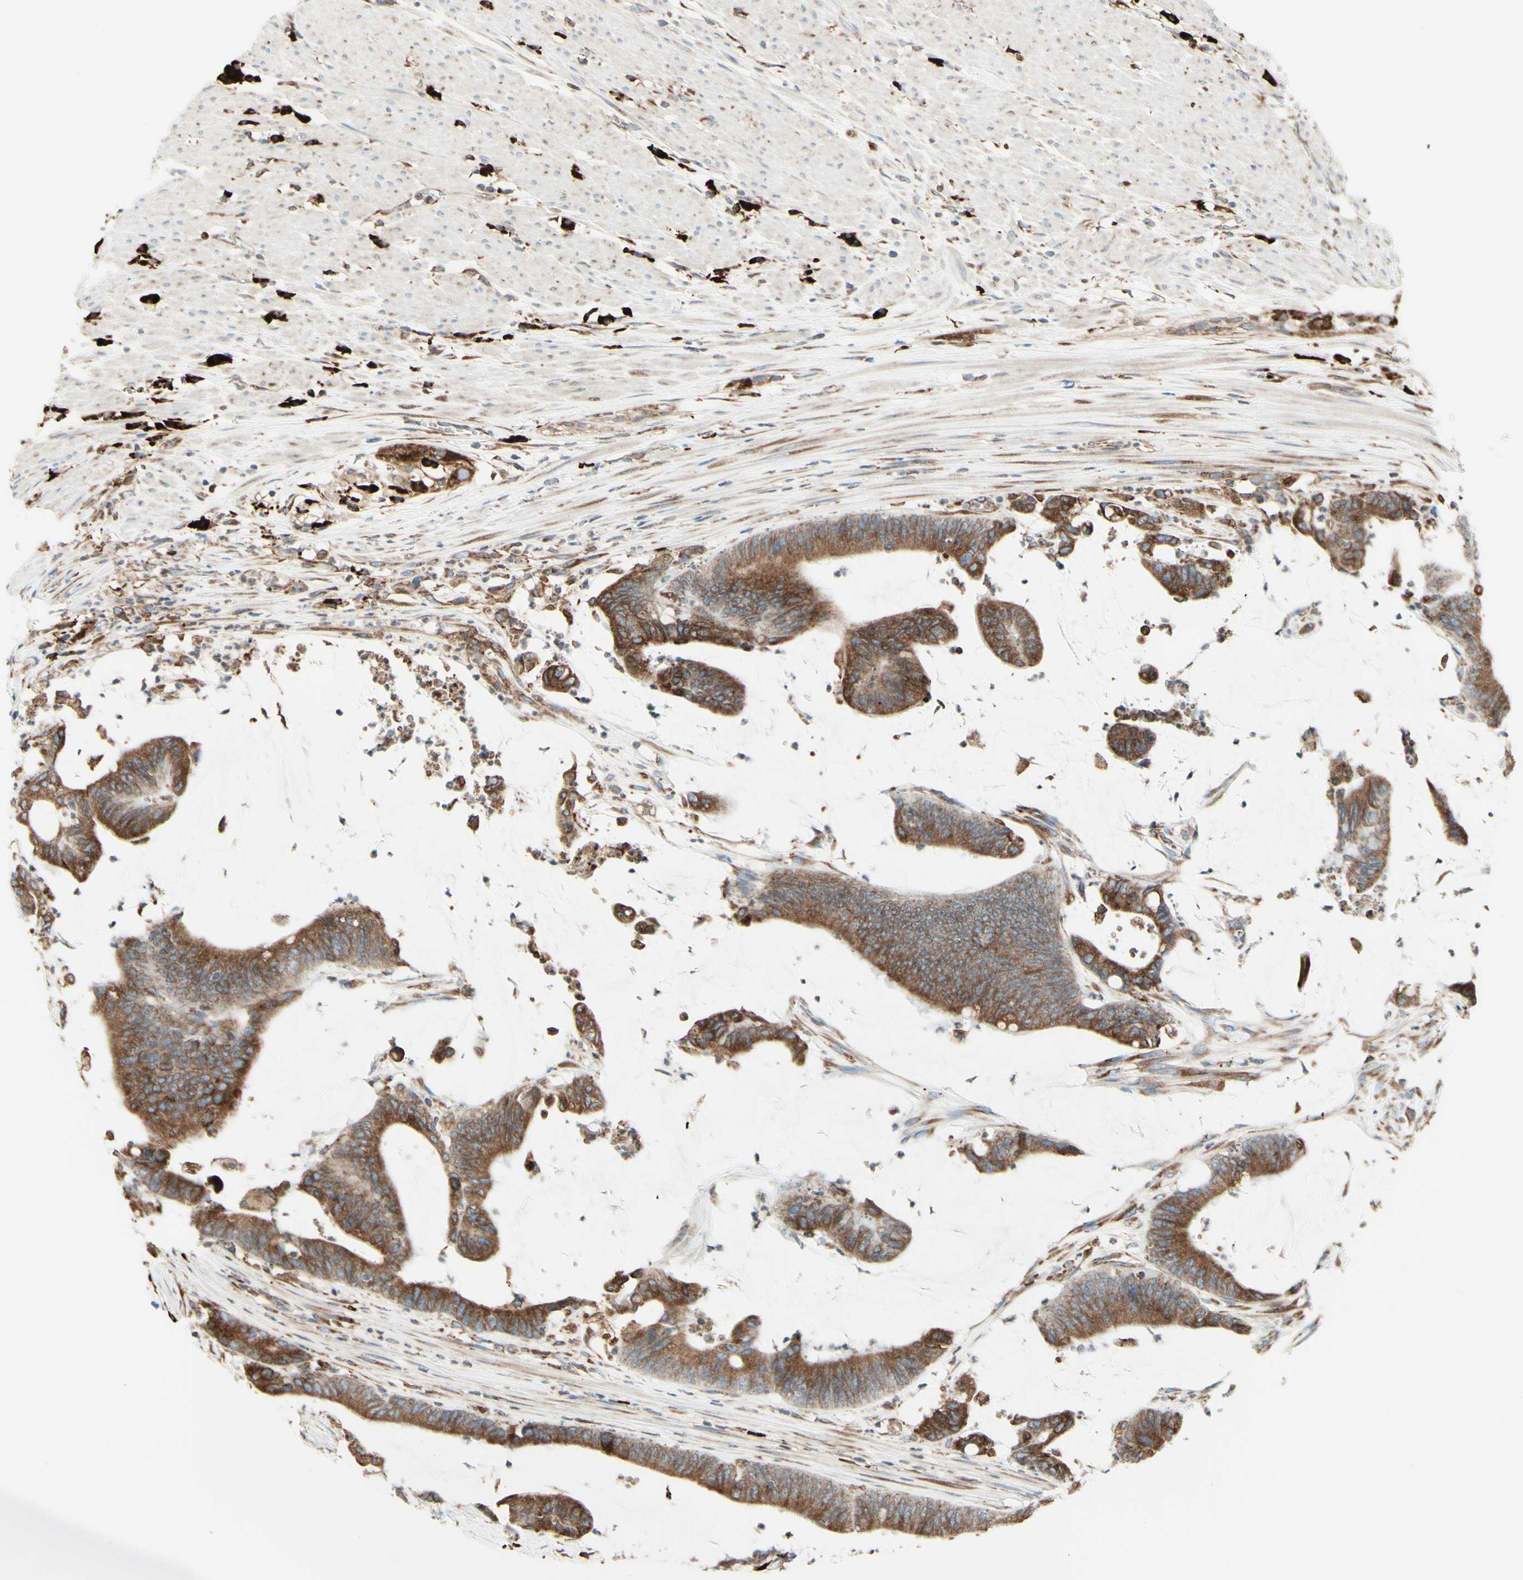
{"staining": {"intensity": "moderate", "quantity": ">75%", "location": "cytoplasmic/membranous"}, "tissue": "colorectal cancer", "cell_type": "Tumor cells", "image_type": "cancer", "snomed": [{"axis": "morphology", "description": "Adenocarcinoma, NOS"}, {"axis": "topography", "description": "Rectum"}], "caption": "Immunohistochemical staining of human colorectal cancer exhibits medium levels of moderate cytoplasmic/membranous protein staining in about >75% of tumor cells.", "gene": "DNAJB11", "patient": {"sex": "female", "age": 66}}